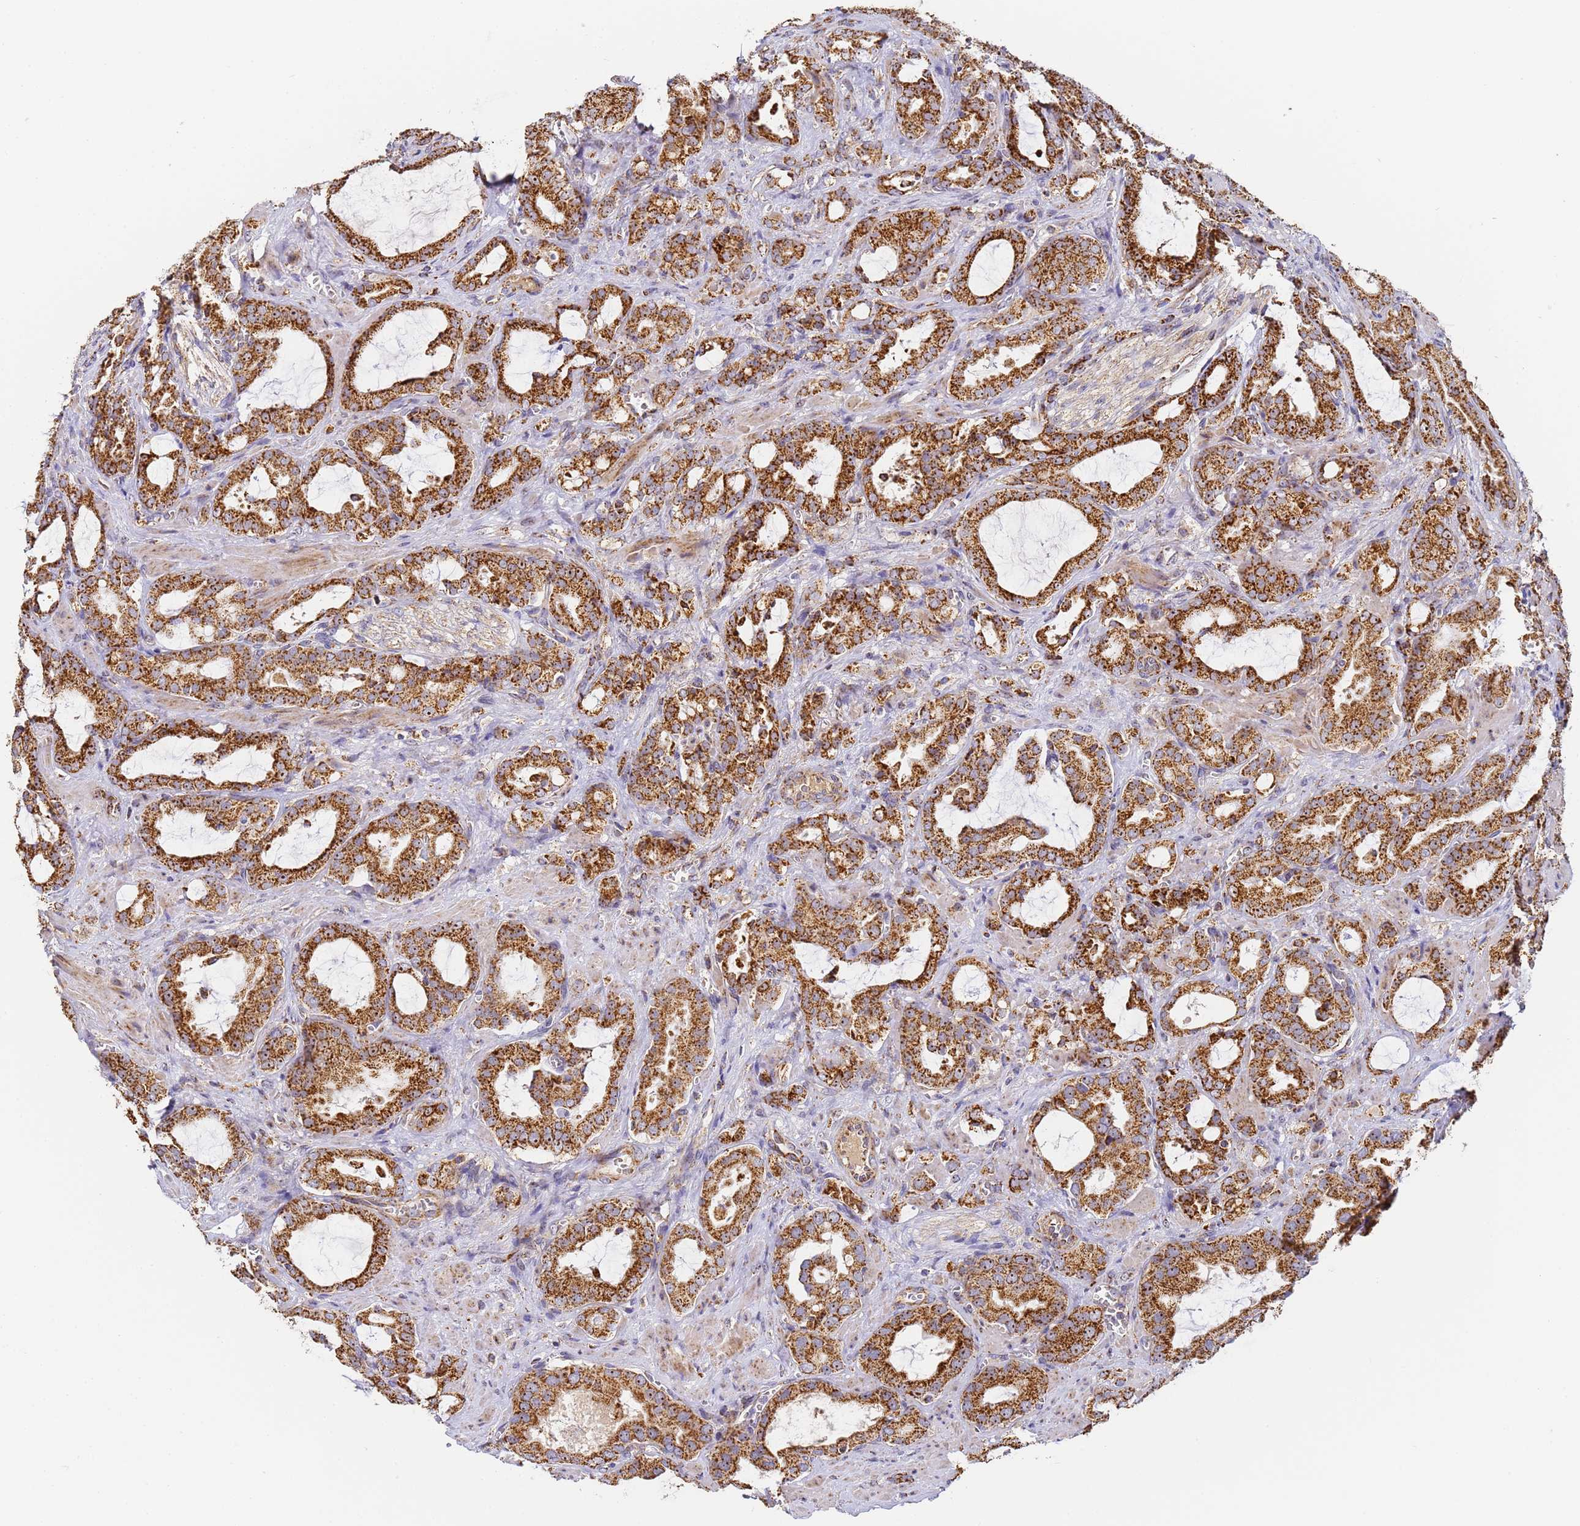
{"staining": {"intensity": "strong", "quantity": ">75%", "location": "cytoplasmic/membranous,nuclear"}, "tissue": "prostate cancer", "cell_type": "Tumor cells", "image_type": "cancer", "snomed": [{"axis": "morphology", "description": "Adenocarcinoma, High grade"}, {"axis": "topography", "description": "Prostate"}], "caption": "Prostate adenocarcinoma (high-grade) tissue exhibits strong cytoplasmic/membranous and nuclear expression in about >75% of tumor cells, visualized by immunohistochemistry.", "gene": "FRG2C", "patient": {"sex": "male", "age": 72}}